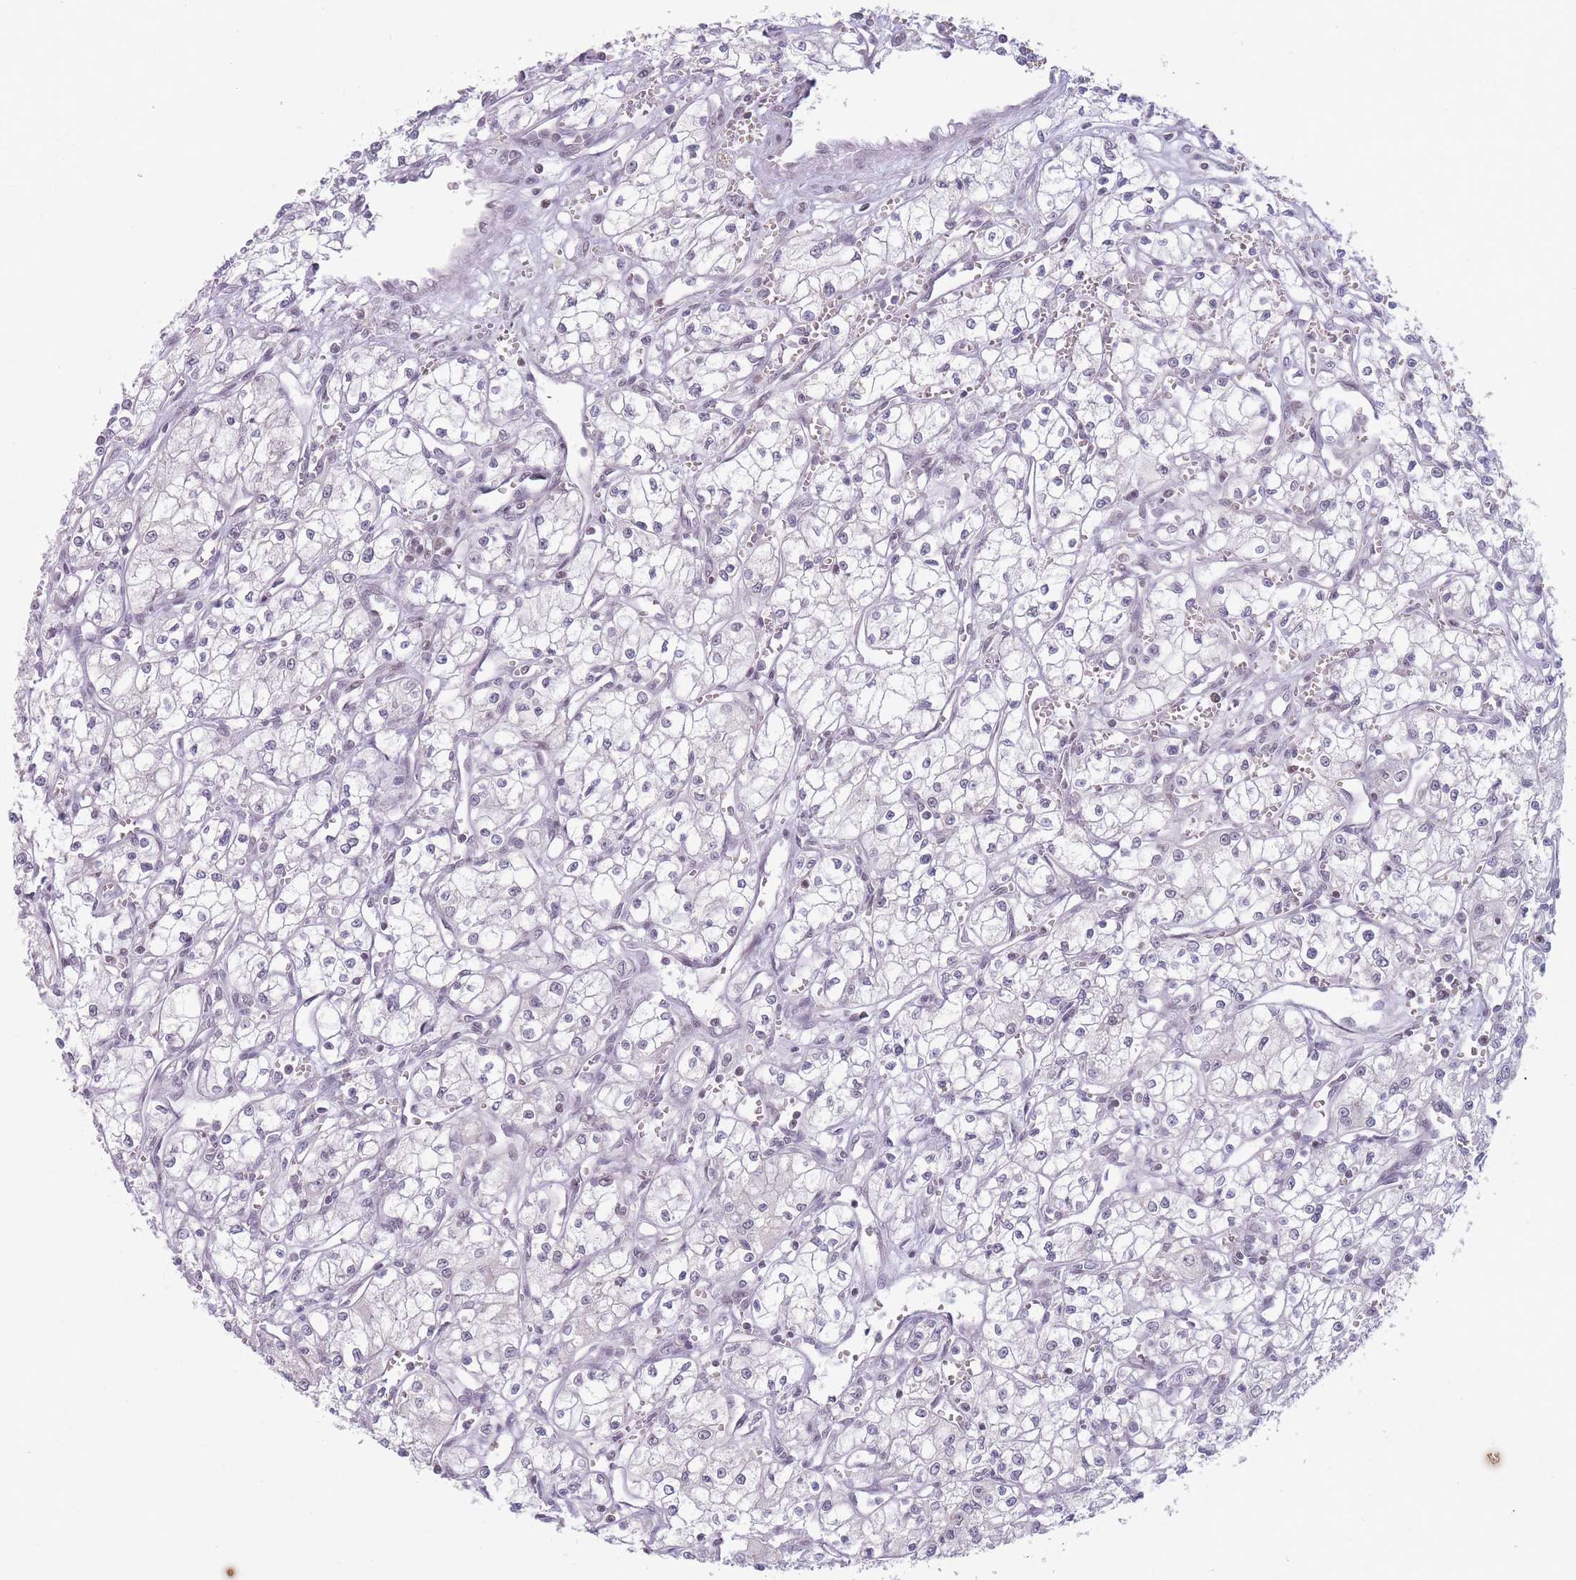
{"staining": {"intensity": "negative", "quantity": "none", "location": "none"}, "tissue": "renal cancer", "cell_type": "Tumor cells", "image_type": "cancer", "snomed": [{"axis": "morphology", "description": "Adenocarcinoma, NOS"}, {"axis": "topography", "description": "Kidney"}], "caption": "A high-resolution histopathology image shows immunohistochemistry (IHC) staining of renal cancer (adenocarcinoma), which displays no significant positivity in tumor cells. Brightfield microscopy of immunohistochemistry stained with DAB (3,3'-diaminobenzidine) (brown) and hematoxylin (blue), captured at high magnification.", "gene": "ARID3B", "patient": {"sex": "male", "age": 59}}